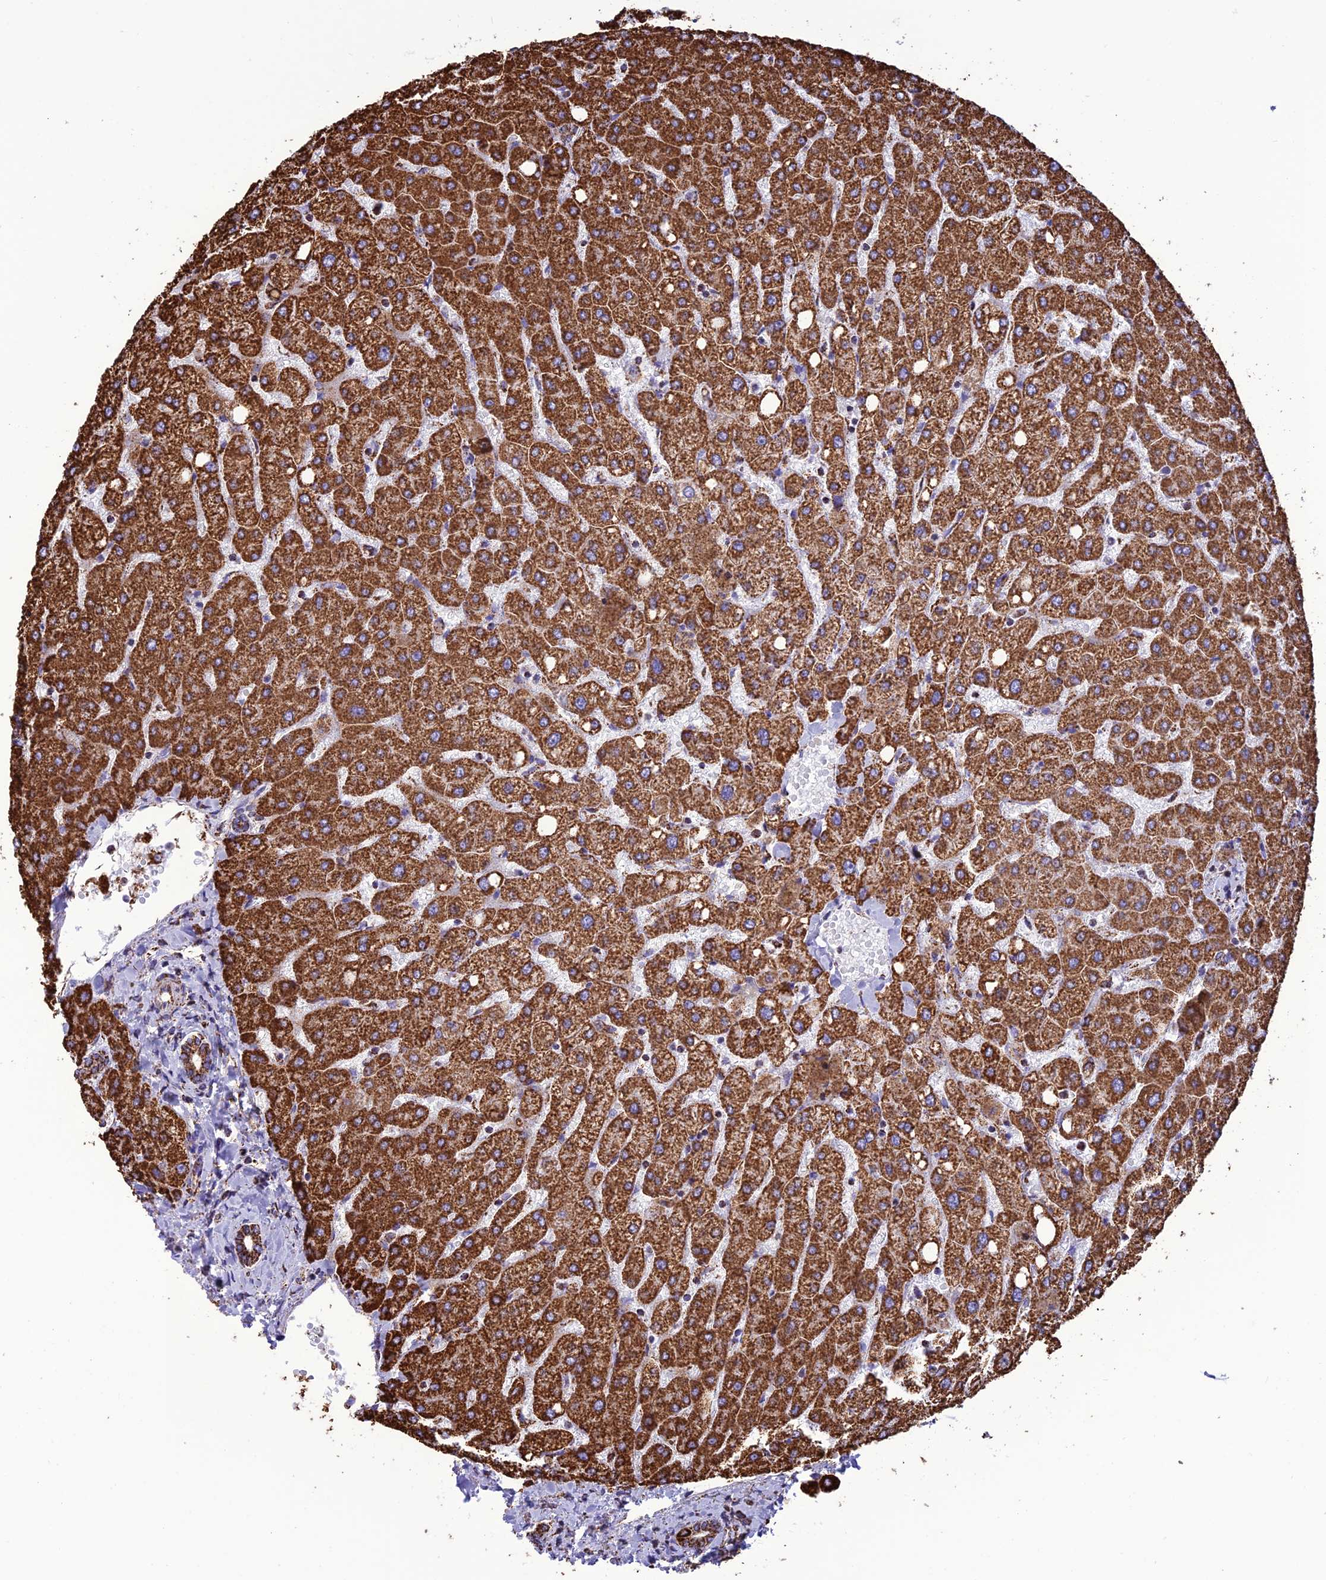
{"staining": {"intensity": "strong", "quantity": ">75%", "location": "cytoplasmic/membranous"}, "tissue": "liver", "cell_type": "Cholangiocytes", "image_type": "normal", "snomed": [{"axis": "morphology", "description": "Normal tissue, NOS"}, {"axis": "topography", "description": "Liver"}], "caption": "Liver stained with DAB IHC displays high levels of strong cytoplasmic/membranous positivity in approximately >75% of cholangiocytes.", "gene": "NDUFAF1", "patient": {"sex": "female", "age": 54}}